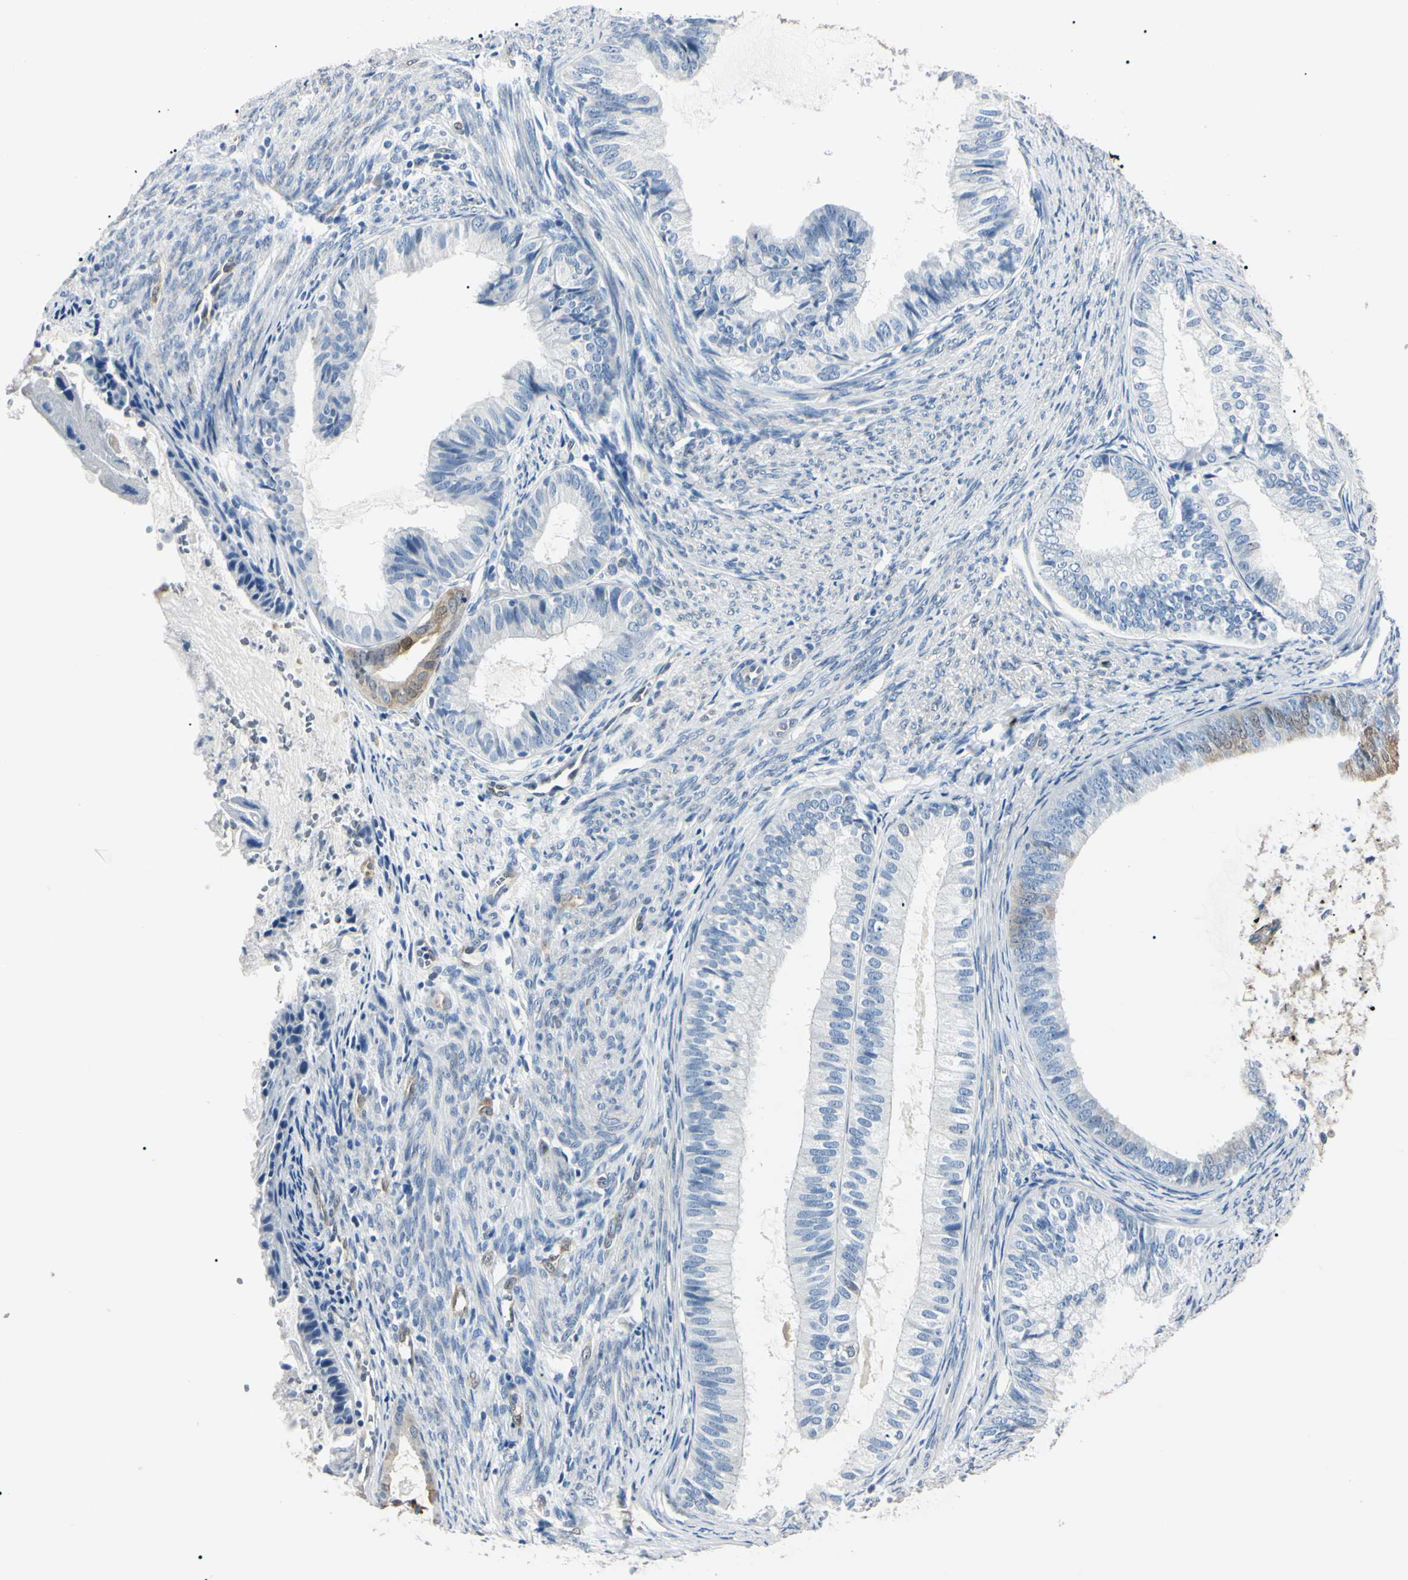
{"staining": {"intensity": "weak", "quantity": "<25%", "location": "cytoplasmic/membranous"}, "tissue": "endometrial cancer", "cell_type": "Tumor cells", "image_type": "cancer", "snomed": [{"axis": "morphology", "description": "Adenocarcinoma, NOS"}, {"axis": "topography", "description": "Endometrium"}], "caption": "Endometrial cancer (adenocarcinoma) stained for a protein using immunohistochemistry (IHC) exhibits no expression tumor cells.", "gene": "AKR1C3", "patient": {"sex": "female", "age": 86}}